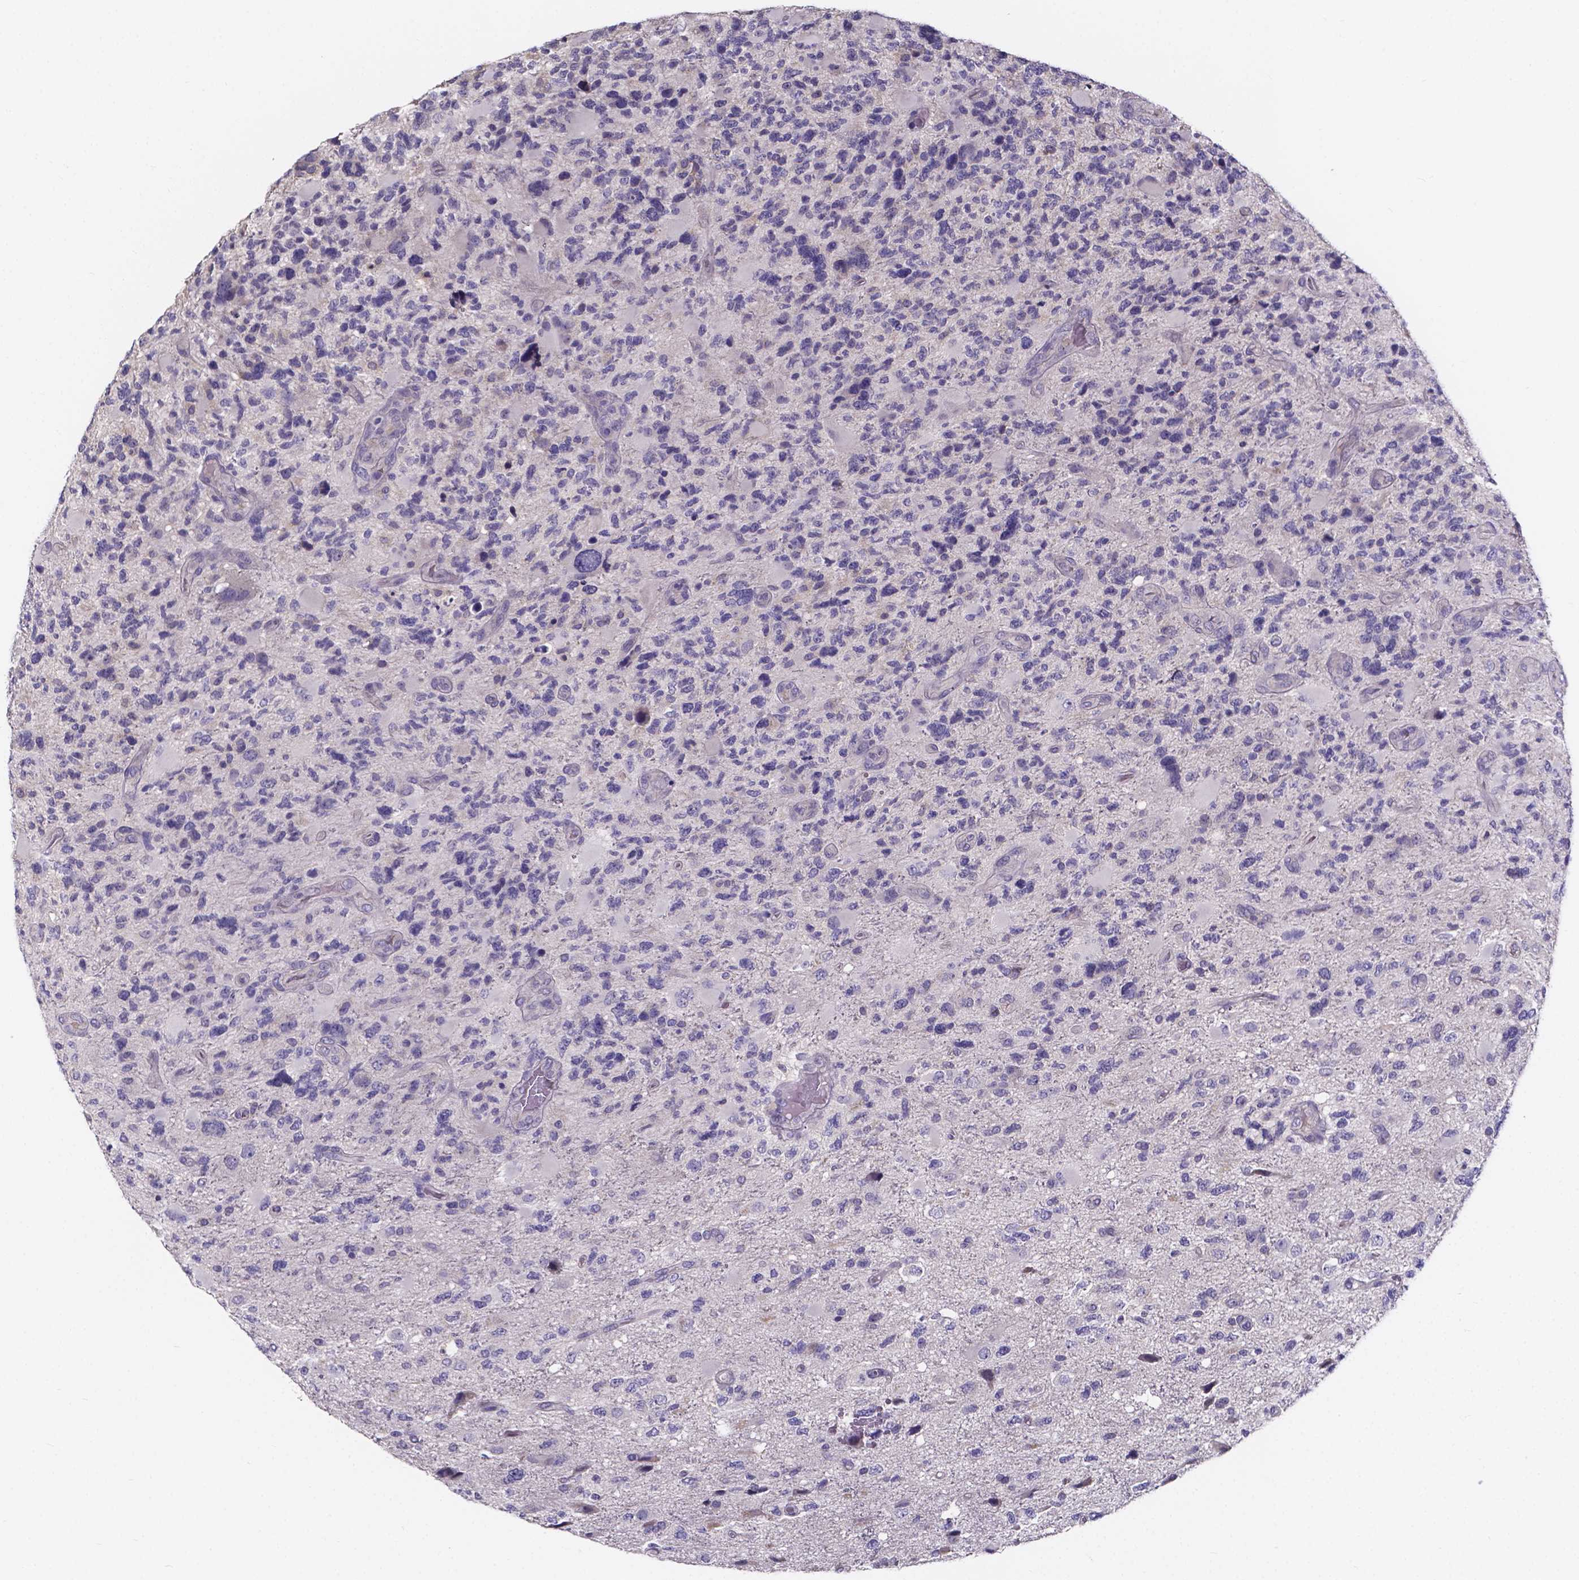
{"staining": {"intensity": "negative", "quantity": "none", "location": "none"}, "tissue": "glioma", "cell_type": "Tumor cells", "image_type": "cancer", "snomed": [{"axis": "morphology", "description": "Glioma, malignant, High grade"}, {"axis": "topography", "description": "Brain"}], "caption": "Immunohistochemistry (IHC) histopathology image of neoplastic tissue: human malignant glioma (high-grade) stained with DAB shows no significant protein expression in tumor cells.", "gene": "SPOCD1", "patient": {"sex": "female", "age": 71}}